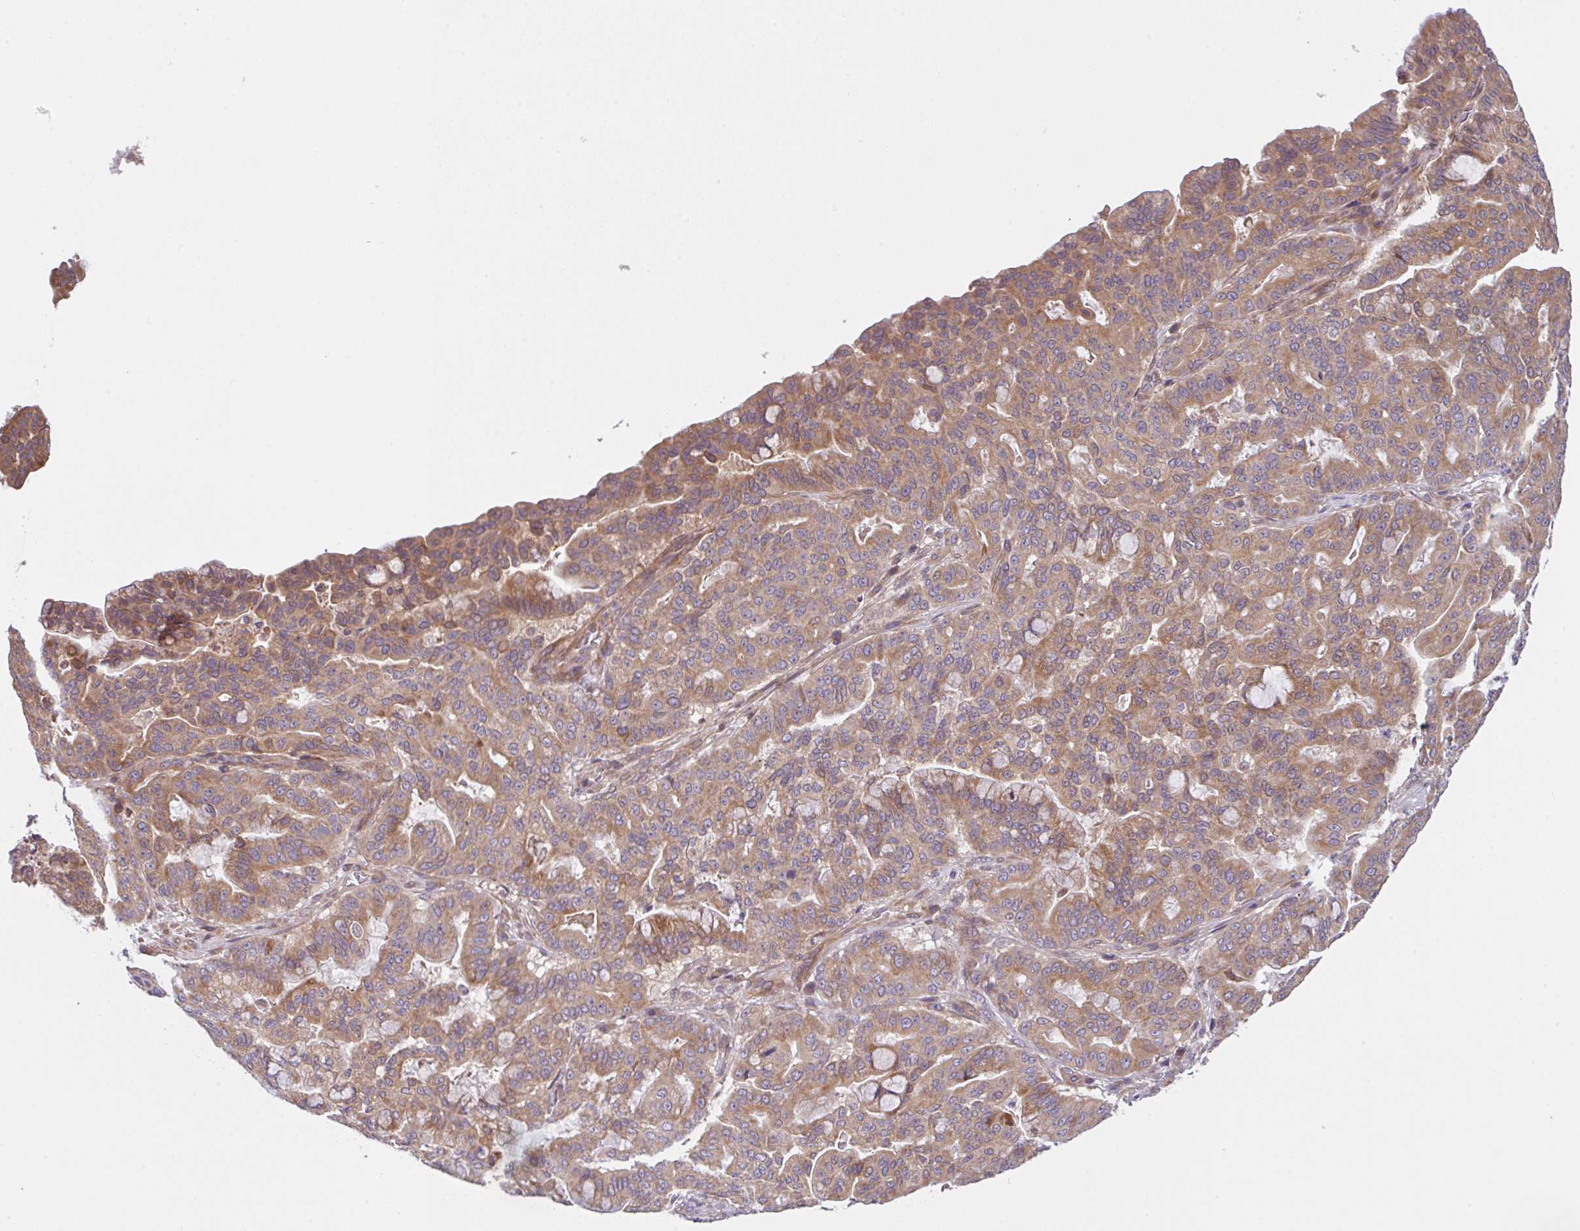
{"staining": {"intensity": "moderate", "quantity": ">75%", "location": "cytoplasmic/membranous"}, "tissue": "pancreatic cancer", "cell_type": "Tumor cells", "image_type": "cancer", "snomed": [{"axis": "morphology", "description": "Adenocarcinoma, NOS"}, {"axis": "topography", "description": "Pancreas"}], "caption": "Immunohistochemical staining of adenocarcinoma (pancreatic) displays medium levels of moderate cytoplasmic/membranous protein expression in approximately >75% of tumor cells. (brown staining indicates protein expression, while blue staining denotes nuclei).", "gene": "UBE4A", "patient": {"sex": "male", "age": 63}}